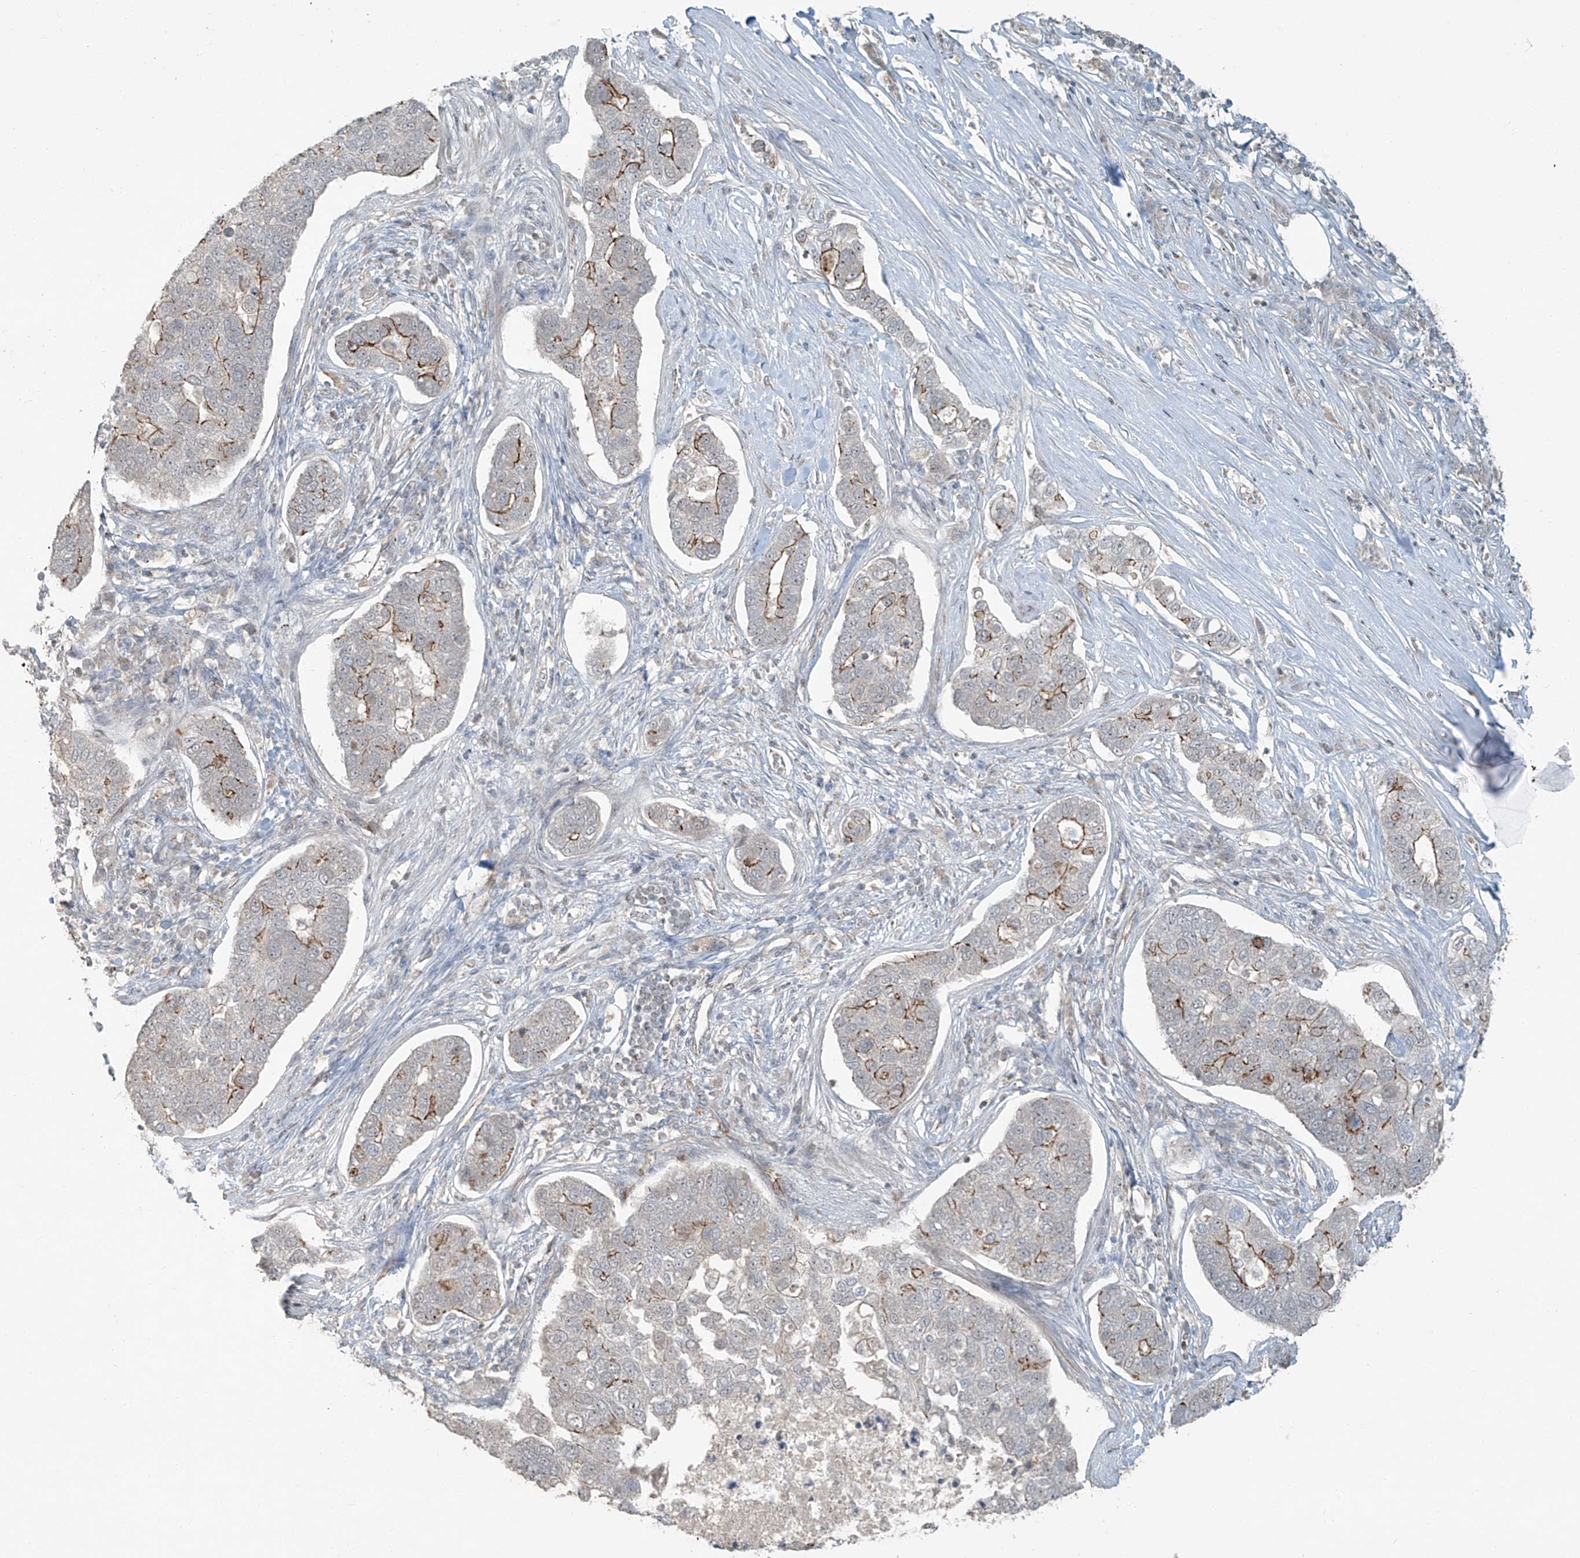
{"staining": {"intensity": "moderate", "quantity": "25%-75%", "location": "cytoplasmic/membranous"}, "tissue": "pancreatic cancer", "cell_type": "Tumor cells", "image_type": "cancer", "snomed": [{"axis": "morphology", "description": "Adenocarcinoma, NOS"}, {"axis": "topography", "description": "Pancreas"}], "caption": "Immunohistochemistry (IHC) (DAB (3,3'-diaminobenzidine)) staining of human pancreatic adenocarcinoma demonstrates moderate cytoplasmic/membranous protein positivity in about 25%-75% of tumor cells. Ihc stains the protein of interest in brown and the nuclei are stained blue.", "gene": "ZNF16", "patient": {"sex": "female", "age": 61}}